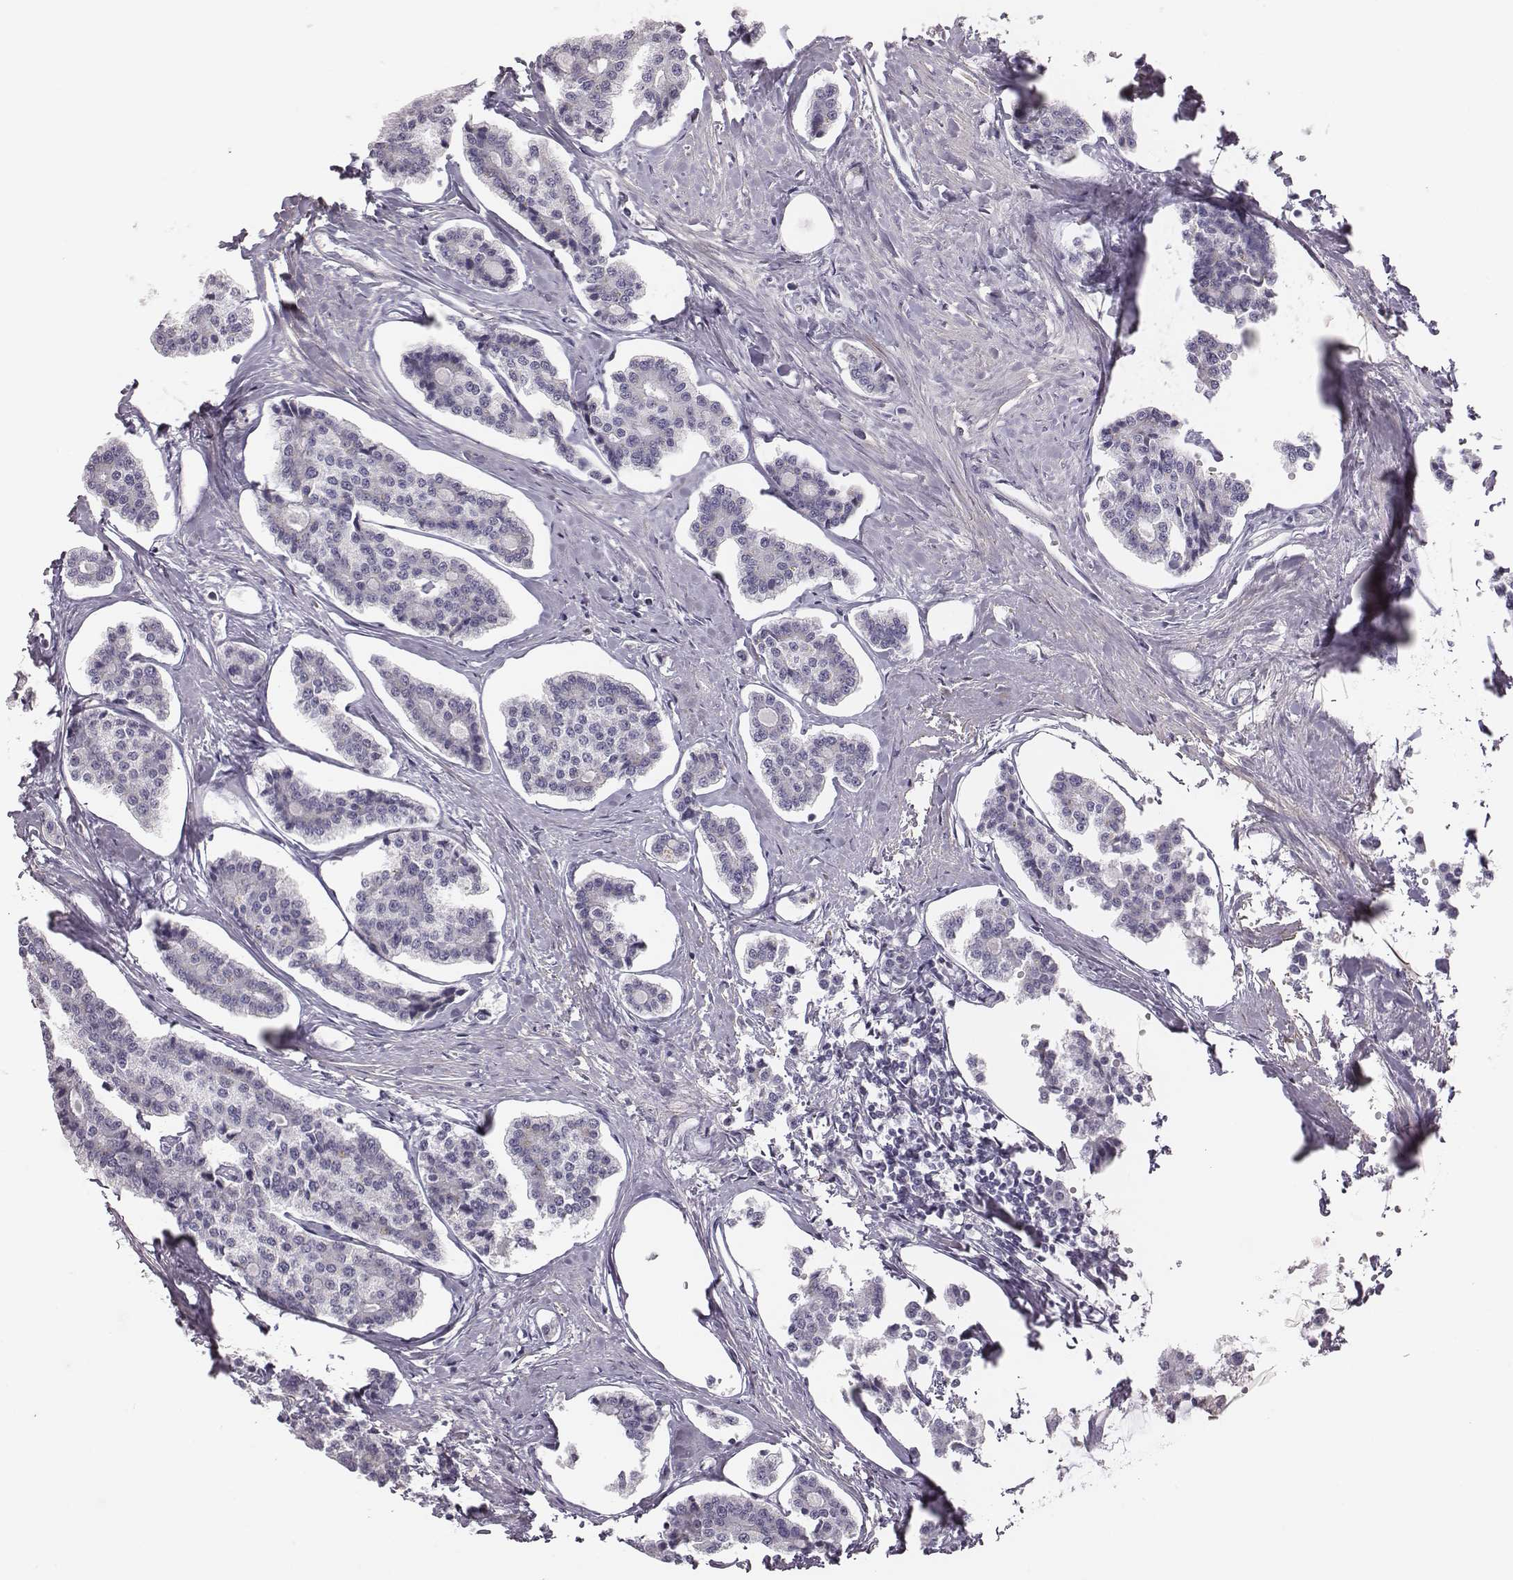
{"staining": {"intensity": "negative", "quantity": "none", "location": "none"}, "tissue": "carcinoid", "cell_type": "Tumor cells", "image_type": "cancer", "snomed": [{"axis": "morphology", "description": "Carcinoid, malignant, NOS"}, {"axis": "topography", "description": "Small intestine"}], "caption": "This histopathology image is of malignant carcinoid stained with immunohistochemistry to label a protein in brown with the nuclei are counter-stained blue. There is no staining in tumor cells.", "gene": "ADAM7", "patient": {"sex": "female", "age": 65}}